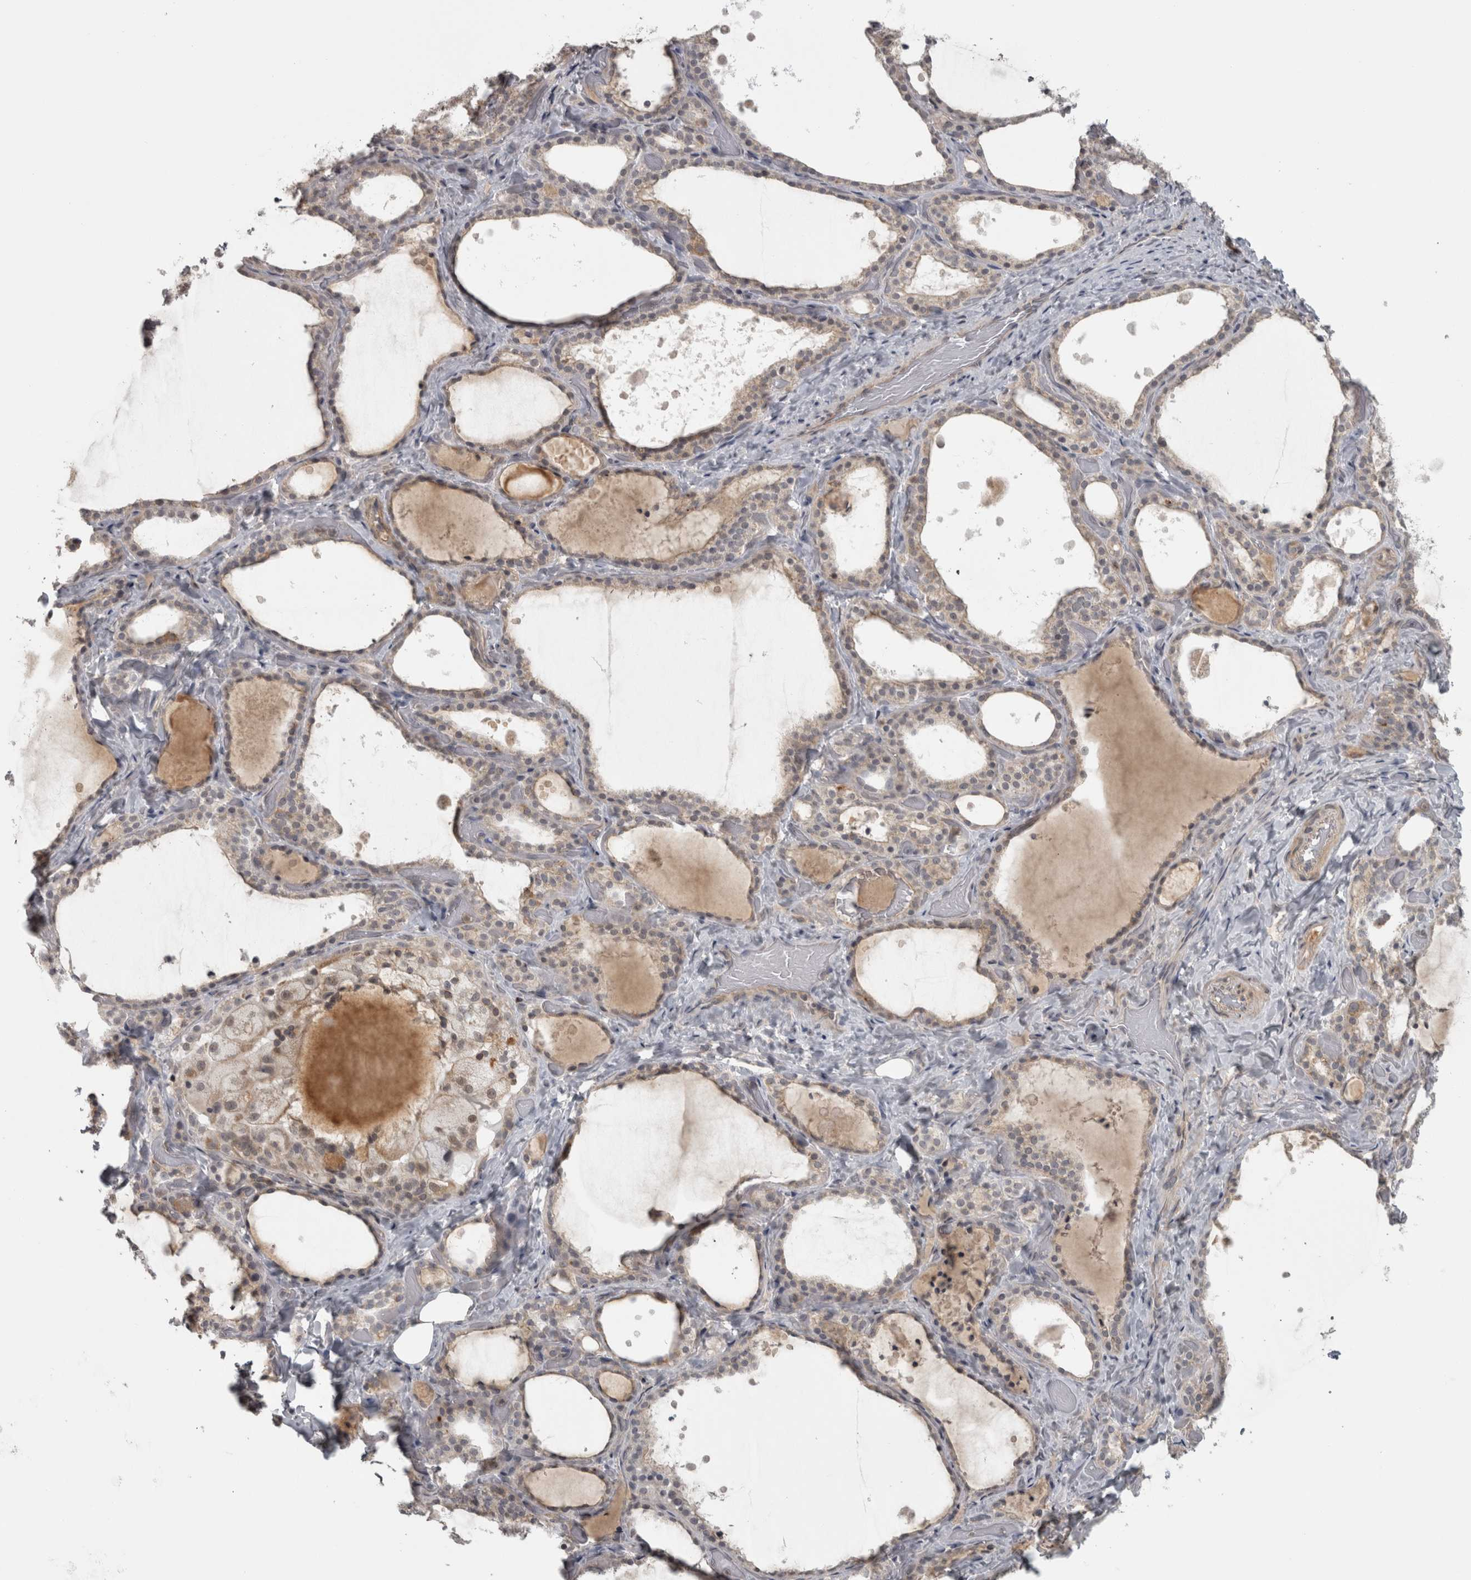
{"staining": {"intensity": "weak", "quantity": "25%-75%", "location": "cytoplasmic/membranous"}, "tissue": "thyroid gland", "cell_type": "Glandular cells", "image_type": "normal", "snomed": [{"axis": "morphology", "description": "Normal tissue, NOS"}, {"axis": "topography", "description": "Thyroid gland"}], "caption": "IHC of unremarkable human thyroid gland shows low levels of weak cytoplasmic/membranous expression in approximately 25%-75% of glandular cells.", "gene": "PPP1R12B", "patient": {"sex": "female", "age": 44}}